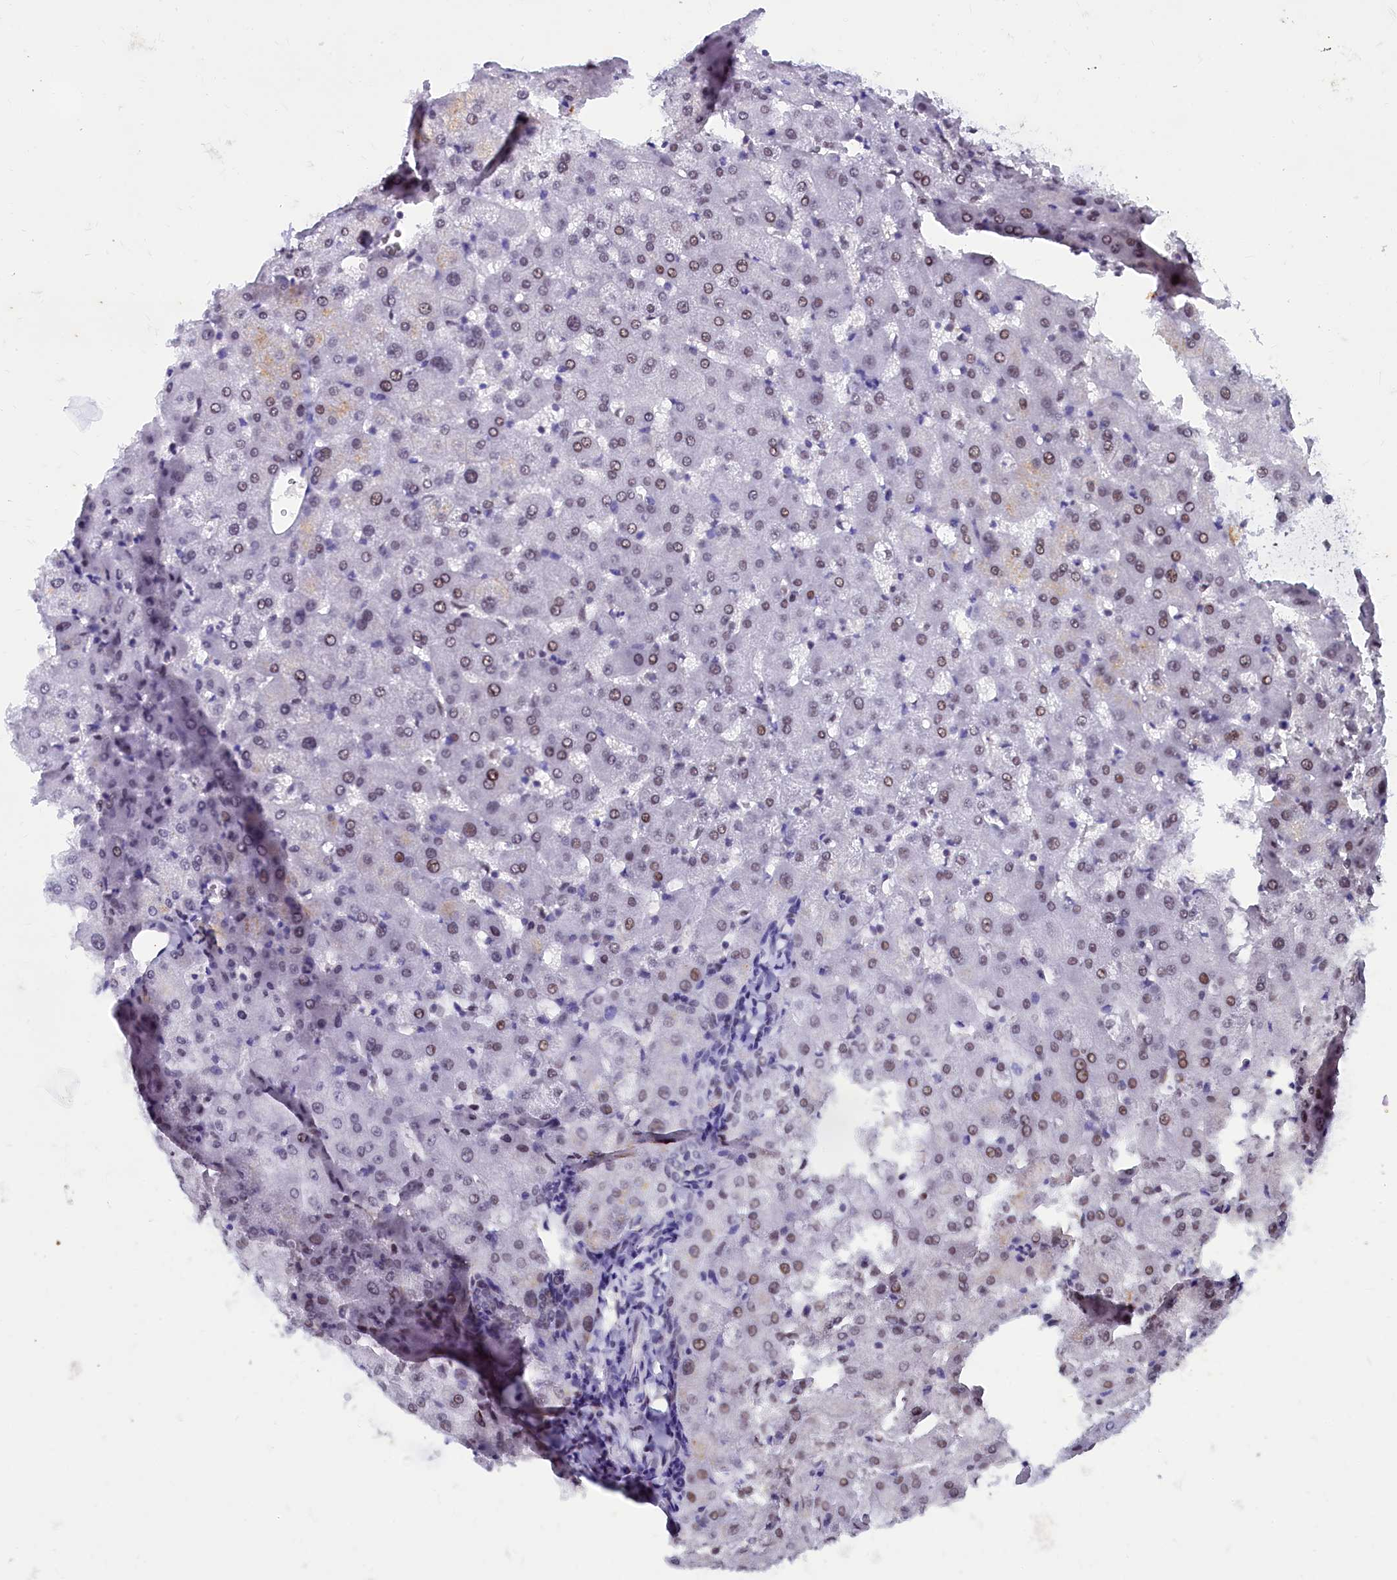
{"staining": {"intensity": "moderate", "quantity": "25%-75%", "location": "nuclear"}, "tissue": "liver", "cell_type": "Cholangiocytes", "image_type": "normal", "snomed": [{"axis": "morphology", "description": "Normal tissue, NOS"}, {"axis": "topography", "description": "Liver"}], "caption": "A high-resolution photomicrograph shows immunohistochemistry (IHC) staining of normal liver, which reveals moderate nuclear positivity in about 25%-75% of cholangiocytes.", "gene": "CPSF7", "patient": {"sex": "female", "age": 63}}